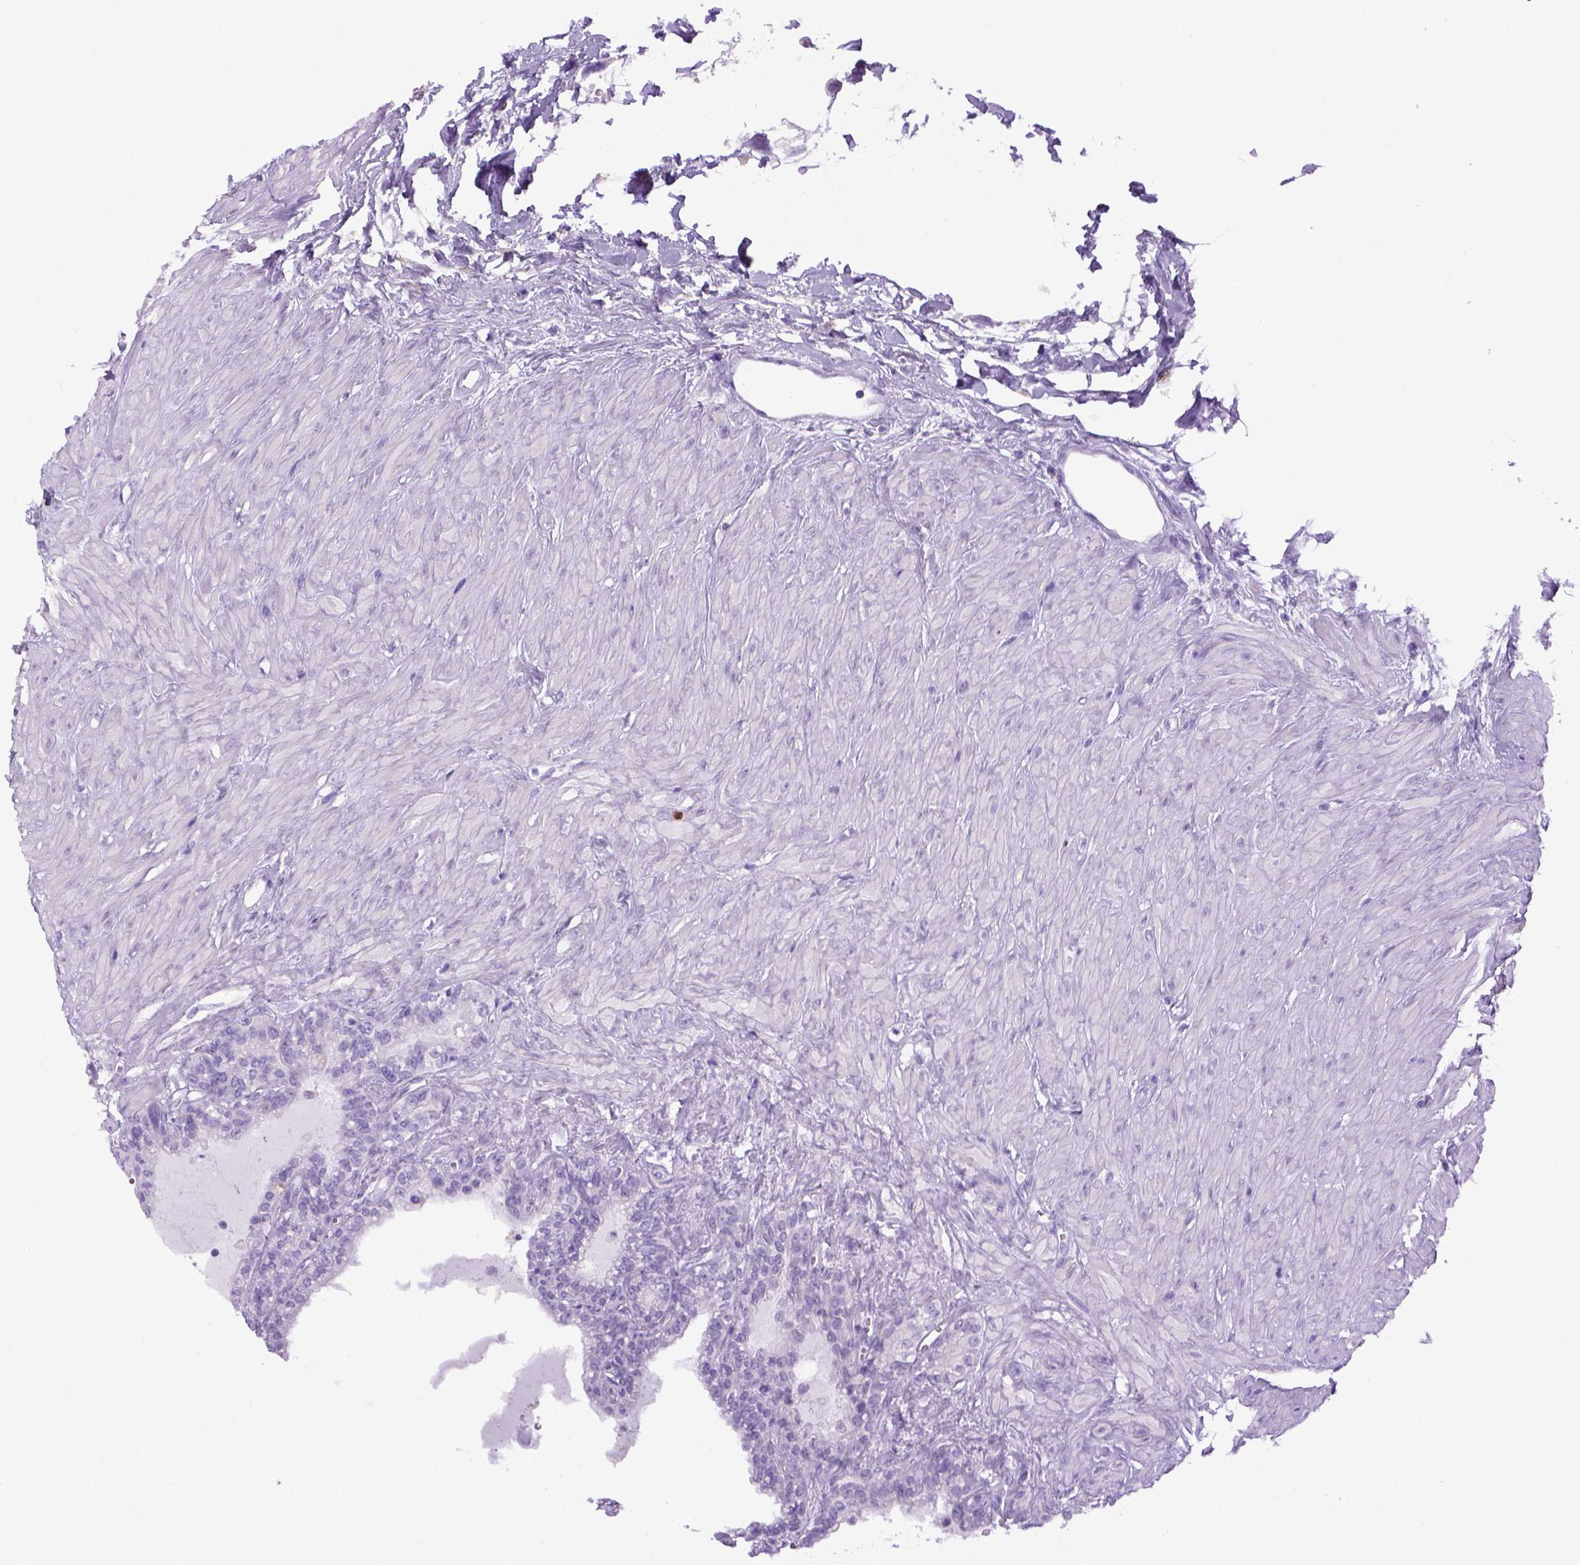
{"staining": {"intensity": "negative", "quantity": "none", "location": "none"}, "tissue": "seminal vesicle", "cell_type": "Glandular cells", "image_type": "normal", "snomed": [{"axis": "morphology", "description": "Normal tissue, NOS"}, {"axis": "morphology", "description": "Urothelial carcinoma, NOS"}, {"axis": "topography", "description": "Urinary bladder"}, {"axis": "topography", "description": "Seminal veicle"}], "caption": "An immunohistochemistry histopathology image of unremarkable seminal vesicle is shown. There is no staining in glandular cells of seminal vesicle.", "gene": "SGCG", "patient": {"sex": "male", "age": 76}}